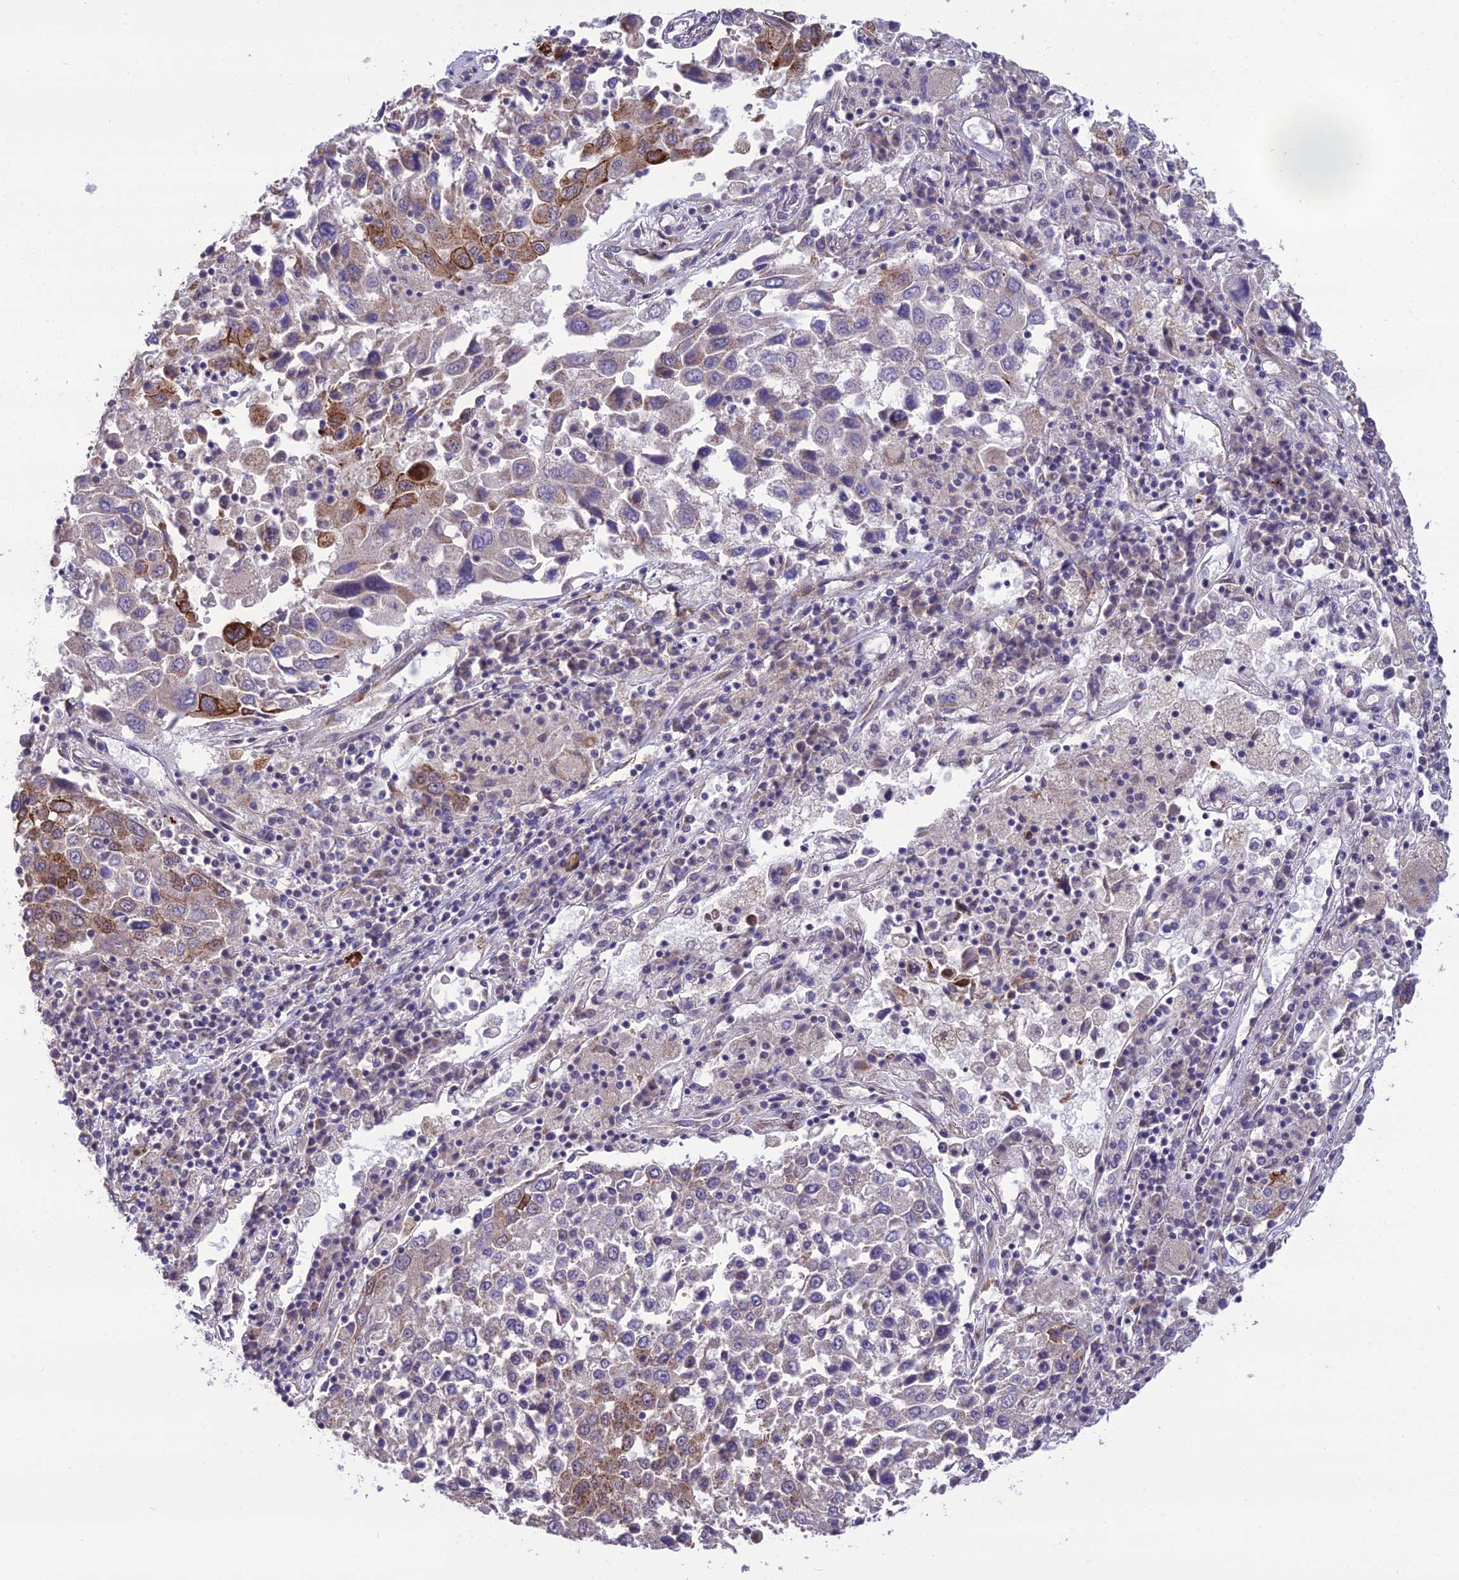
{"staining": {"intensity": "moderate", "quantity": "25%-75%", "location": "cytoplasmic/membranous"}, "tissue": "lung cancer", "cell_type": "Tumor cells", "image_type": "cancer", "snomed": [{"axis": "morphology", "description": "Squamous cell carcinoma, NOS"}, {"axis": "topography", "description": "Lung"}], "caption": "Protein staining demonstrates moderate cytoplasmic/membranous expression in about 25%-75% of tumor cells in squamous cell carcinoma (lung).", "gene": "NODAL", "patient": {"sex": "male", "age": 65}}